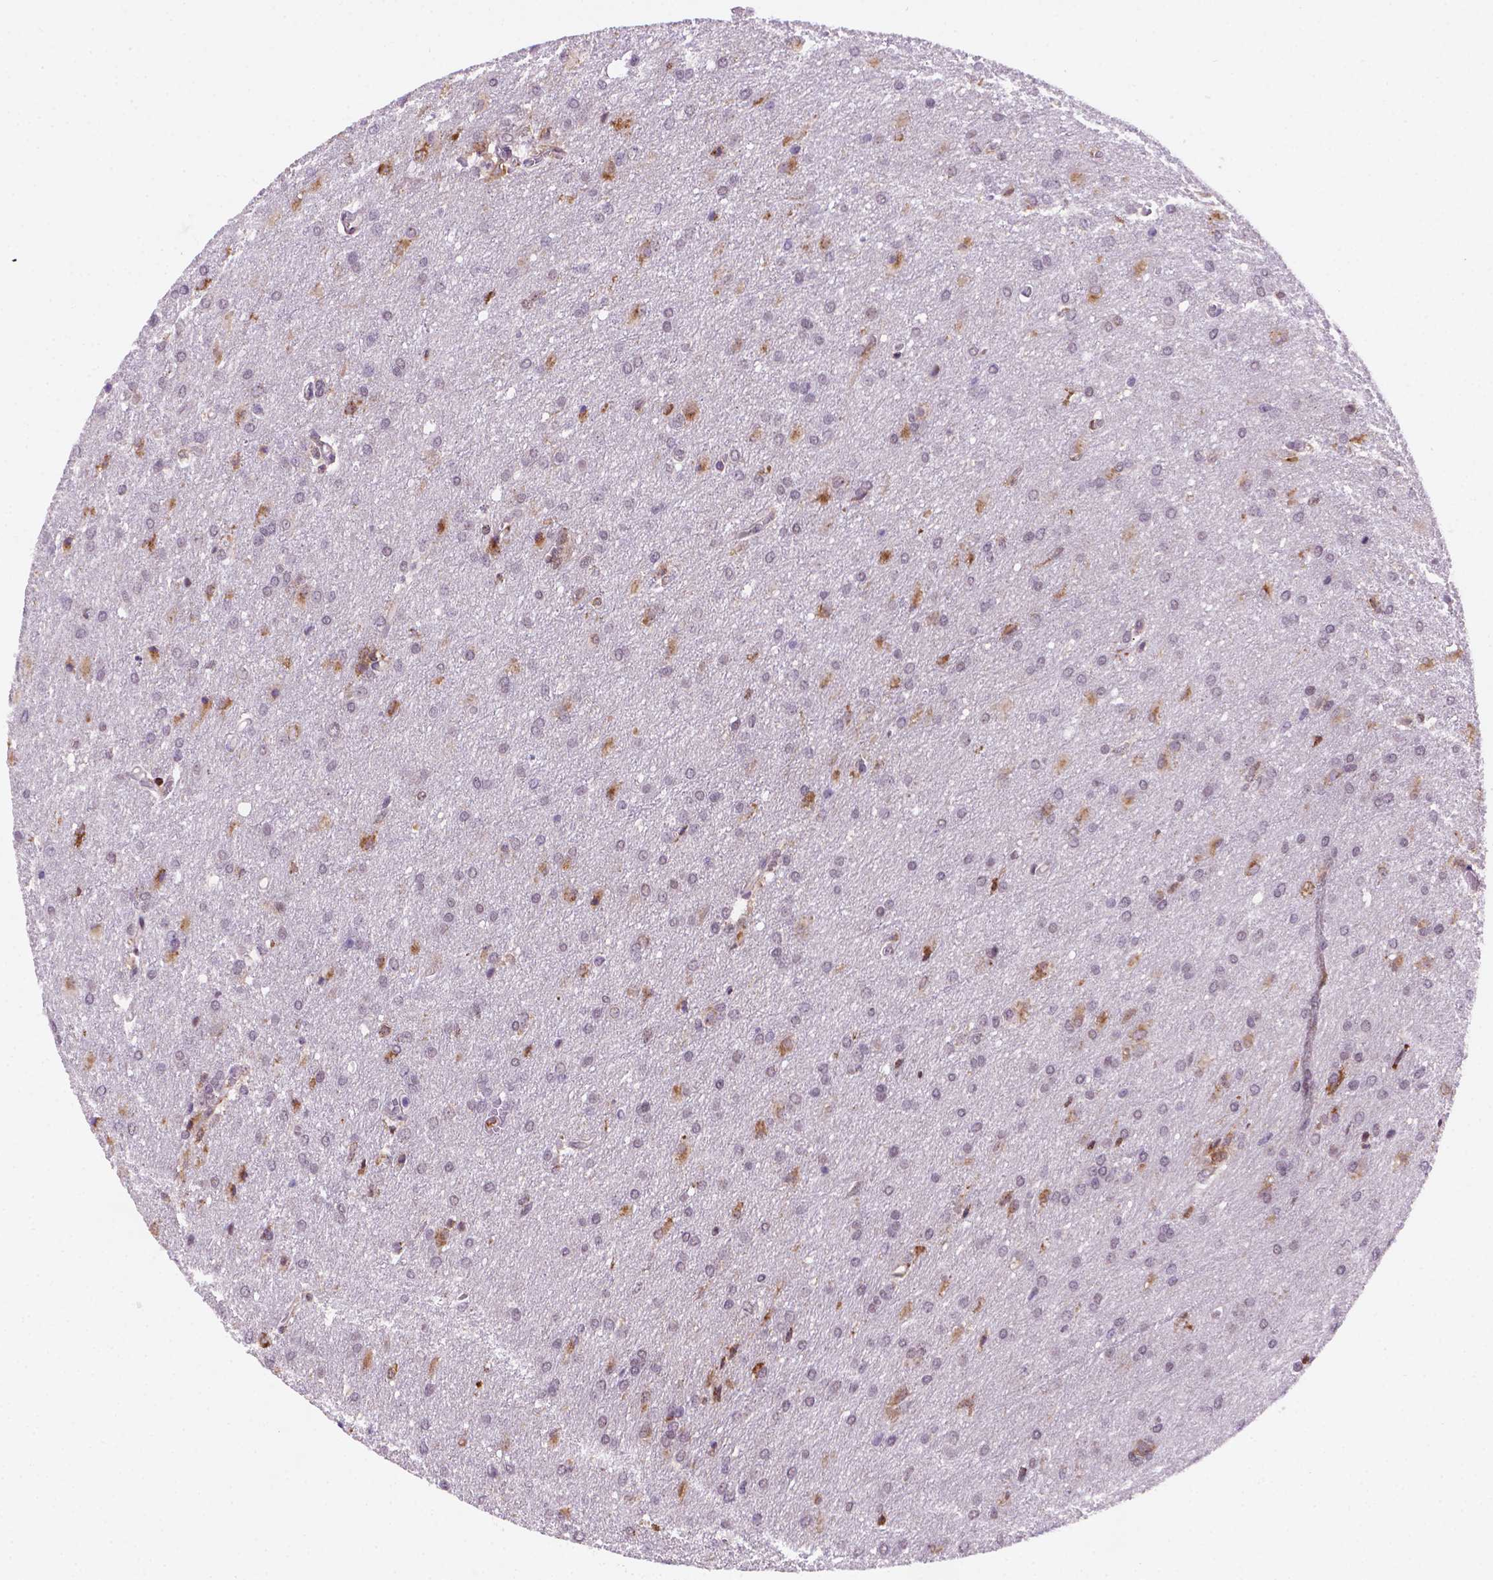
{"staining": {"intensity": "moderate", "quantity": "<25%", "location": "cytoplasmic/membranous"}, "tissue": "glioma", "cell_type": "Tumor cells", "image_type": "cancer", "snomed": [{"axis": "morphology", "description": "Glioma, malignant, High grade"}, {"axis": "topography", "description": "Brain"}], "caption": "IHC (DAB) staining of human glioma displays moderate cytoplasmic/membranous protein staining in about <25% of tumor cells.", "gene": "FNIP1", "patient": {"sex": "male", "age": 68}}